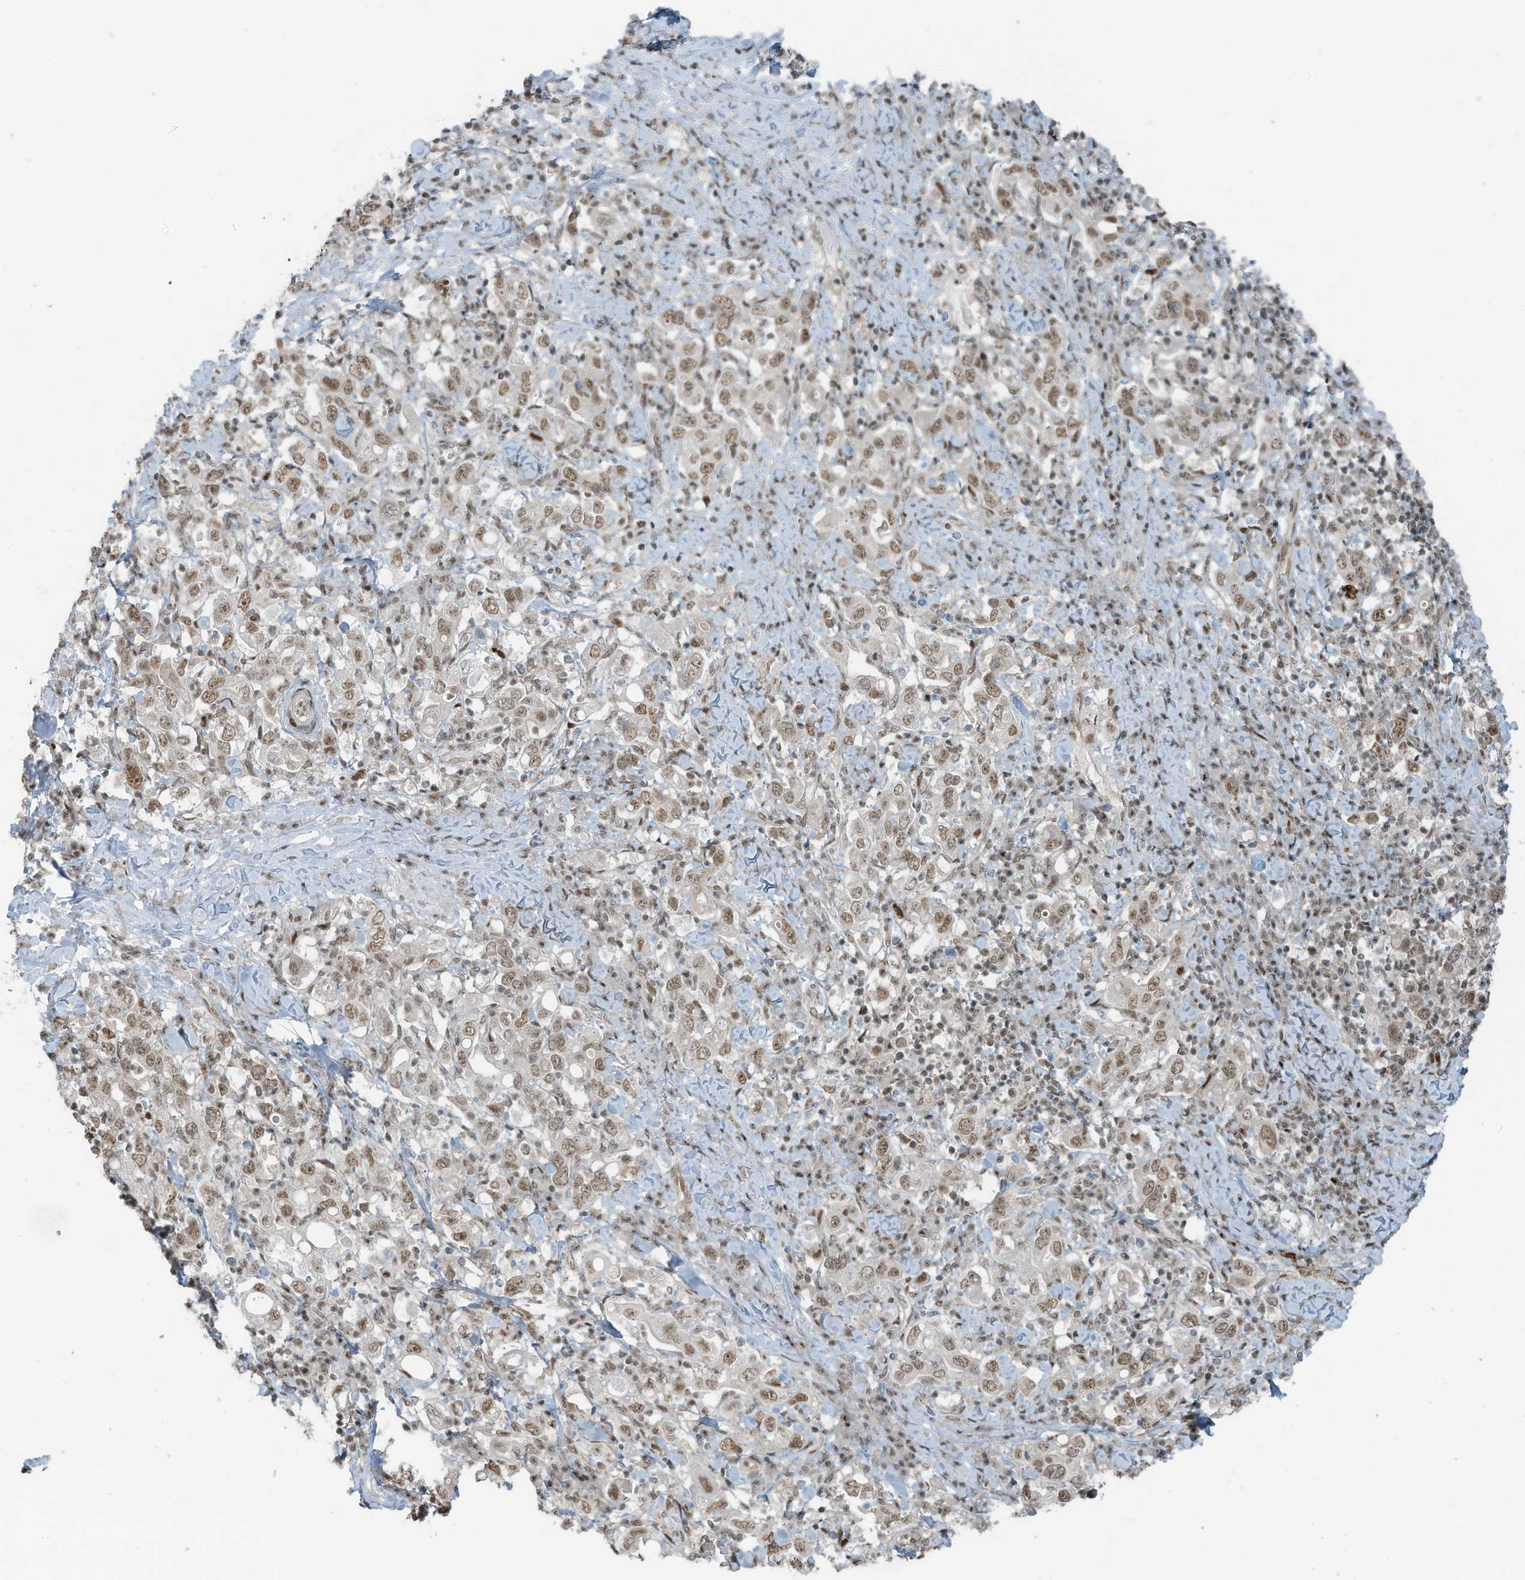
{"staining": {"intensity": "weak", "quantity": ">75%", "location": "nuclear"}, "tissue": "stomach cancer", "cell_type": "Tumor cells", "image_type": "cancer", "snomed": [{"axis": "morphology", "description": "Adenocarcinoma, NOS"}, {"axis": "topography", "description": "Stomach, upper"}], "caption": "Protein expression analysis of human adenocarcinoma (stomach) reveals weak nuclear staining in about >75% of tumor cells. (IHC, brightfield microscopy, high magnification).", "gene": "PCNP", "patient": {"sex": "male", "age": 62}}